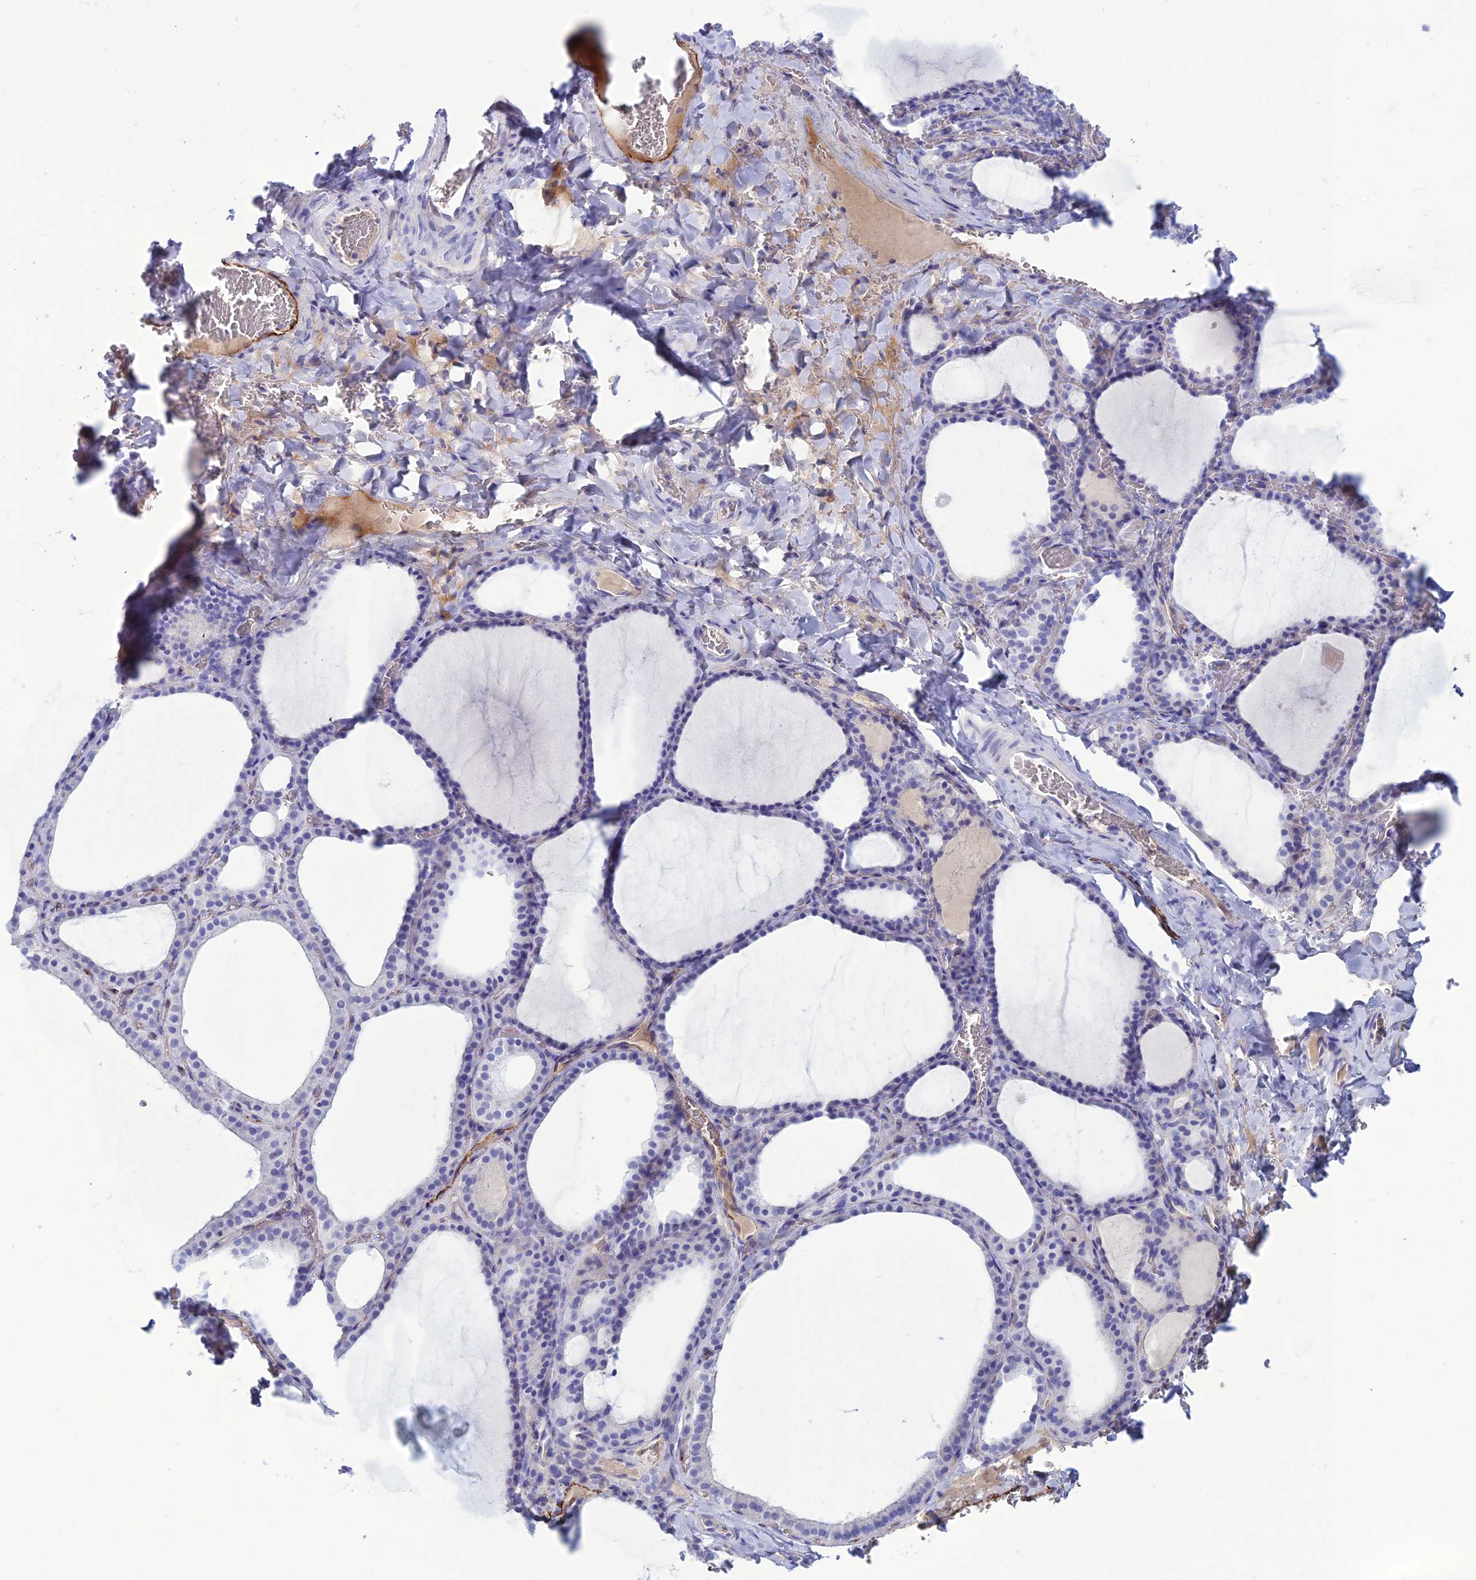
{"staining": {"intensity": "negative", "quantity": "none", "location": "none"}, "tissue": "thyroid gland", "cell_type": "Glandular cells", "image_type": "normal", "snomed": [{"axis": "morphology", "description": "Normal tissue, NOS"}, {"axis": "topography", "description": "Thyroid gland"}], "caption": "DAB (3,3'-diaminobenzidine) immunohistochemical staining of unremarkable thyroid gland displays no significant positivity in glandular cells.", "gene": "CDC42EP5", "patient": {"sex": "female", "age": 39}}